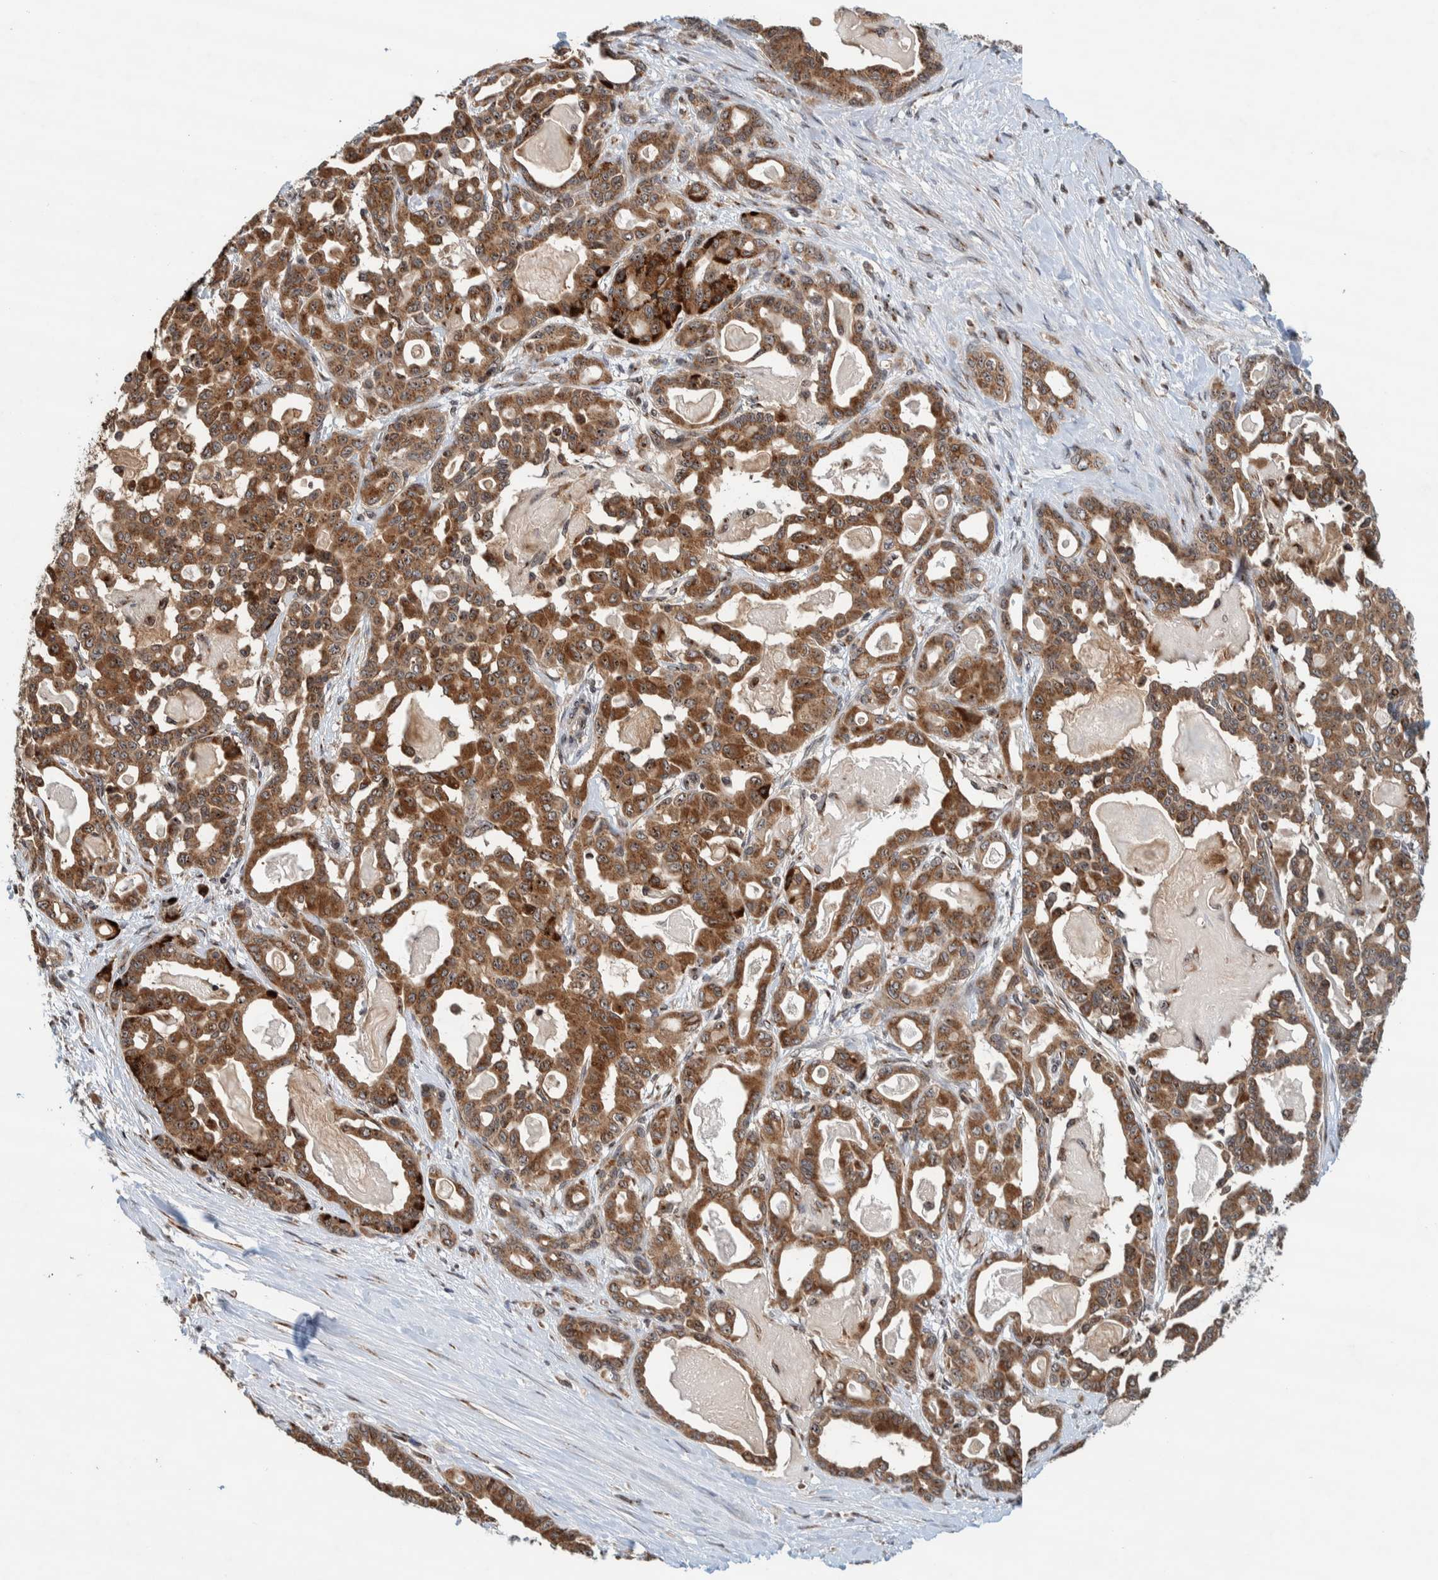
{"staining": {"intensity": "moderate", "quantity": ">75%", "location": "cytoplasmic/membranous"}, "tissue": "pancreatic cancer", "cell_type": "Tumor cells", "image_type": "cancer", "snomed": [{"axis": "morphology", "description": "Adenocarcinoma, NOS"}, {"axis": "topography", "description": "Pancreas"}], "caption": "Pancreatic adenocarcinoma tissue demonstrates moderate cytoplasmic/membranous positivity in about >75% of tumor cells, visualized by immunohistochemistry.", "gene": "CCDC182", "patient": {"sex": "male", "age": 63}}